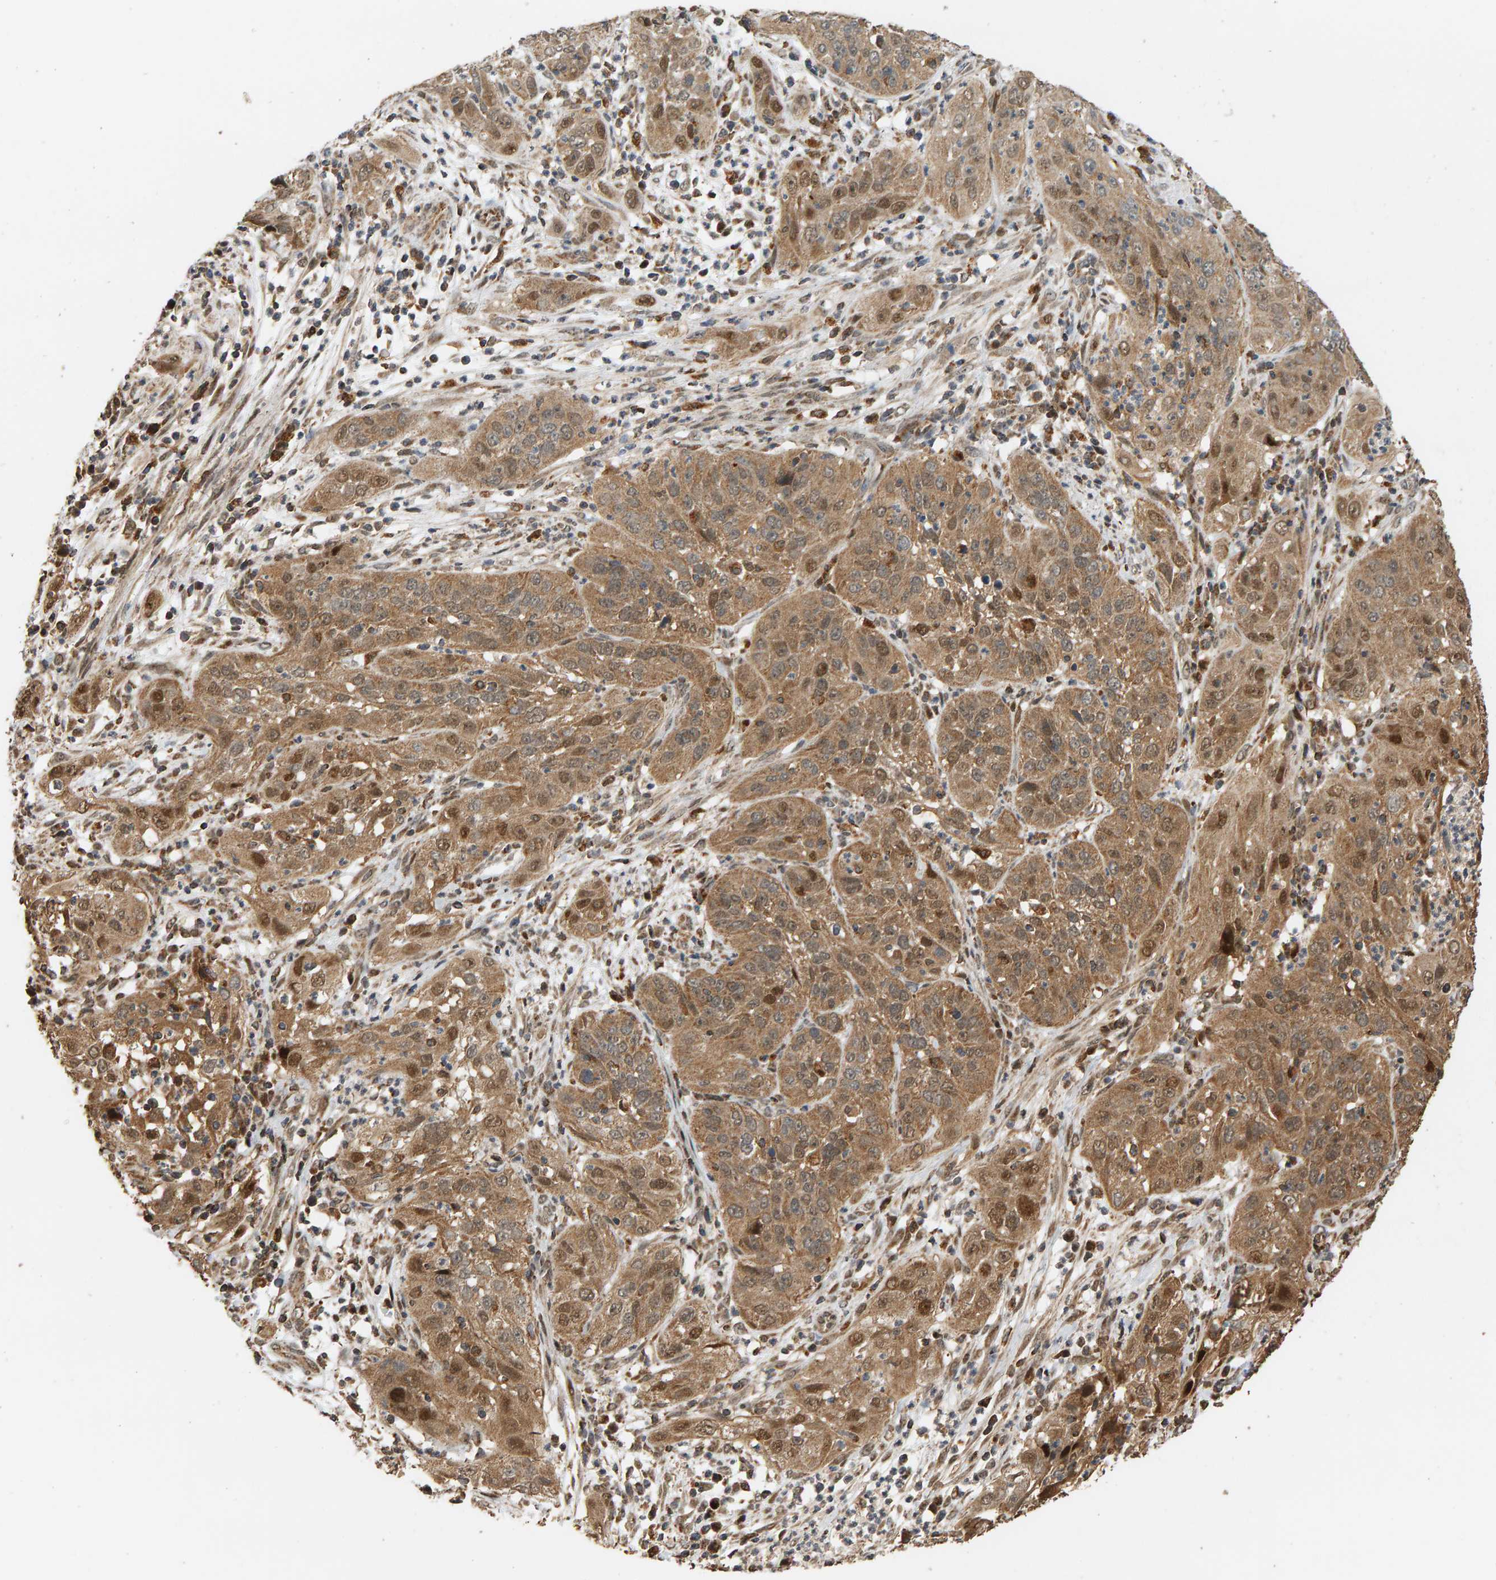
{"staining": {"intensity": "moderate", "quantity": ">75%", "location": "cytoplasmic/membranous,nuclear"}, "tissue": "cervical cancer", "cell_type": "Tumor cells", "image_type": "cancer", "snomed": [{"axis": "morphology", "description": "Squamous cell carcinoma, NOS"}, {"axis": "topography", "description": "Cervix"}], "caption": "A histopathology image of cervical cancer (squamous cell carcinoma) stained for a protein exhibits moderate cytoplasmic/membranous and nuclear brown staining in tumor cells.", "gene": "GSTK1", "patient": {"sex": "female", "age": 32}}